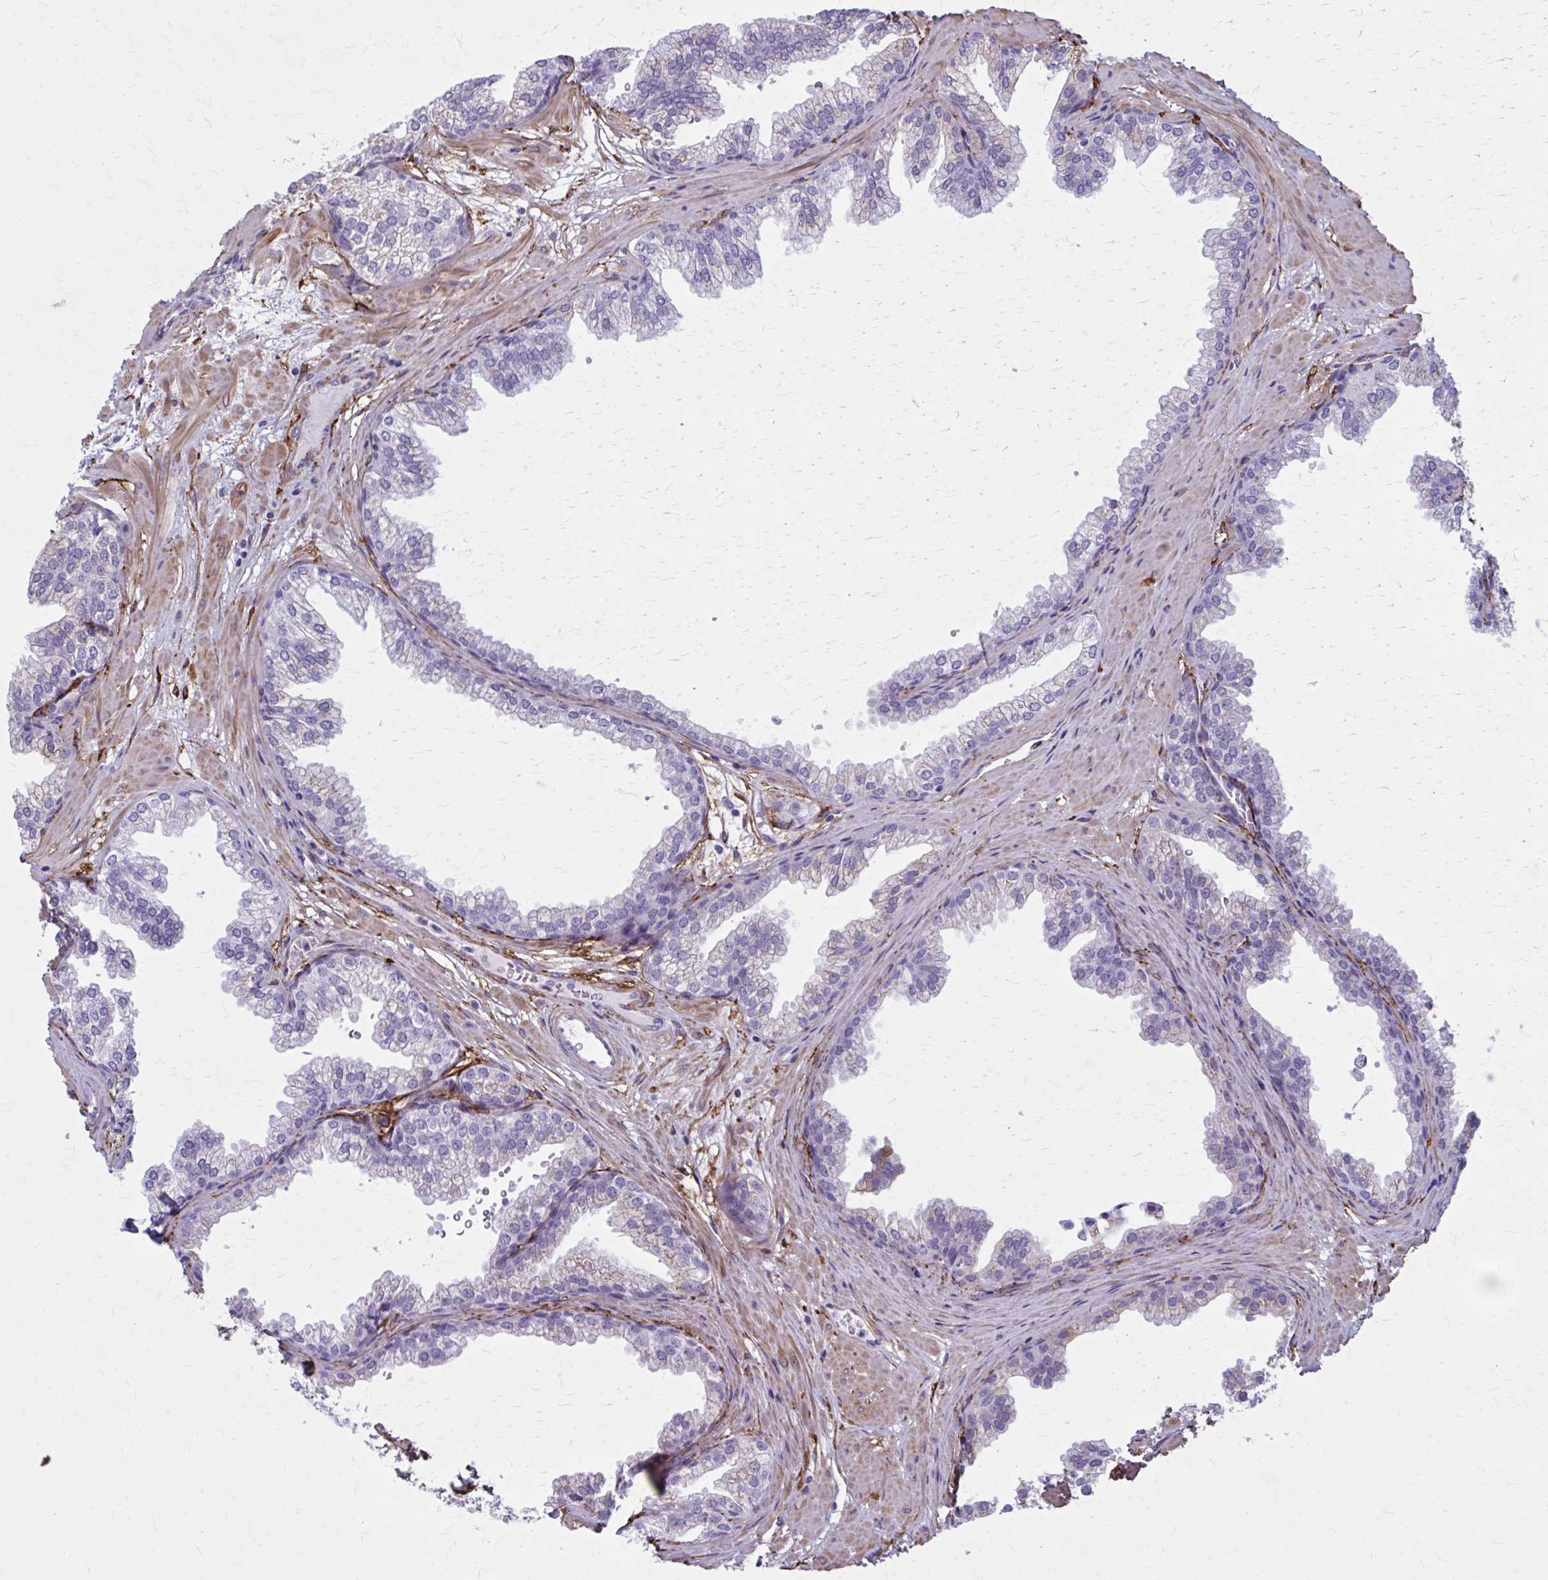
{"staining": {"intensity": "moderate", "quantity": "<25%", "location": "cytoplasmic/membranous"}, "tissue": "prostate", "cell_type": "Glandular cells", "image_type": "normal", "snomed": [{"axis": "morphology", "description": "Normal tissue, NOS"}, {"axis": "topography", "description": "Prostate"}], "caption": "High-power microscopy captured an immunohistochemistry (IHC) histopathology image of benign prostate, revealing moderate cytoplasmic/membranous staining in approximately <25% of glandular cells.", "gene": "AKAP12", "patient": {"sex": "male", "age": 37}}